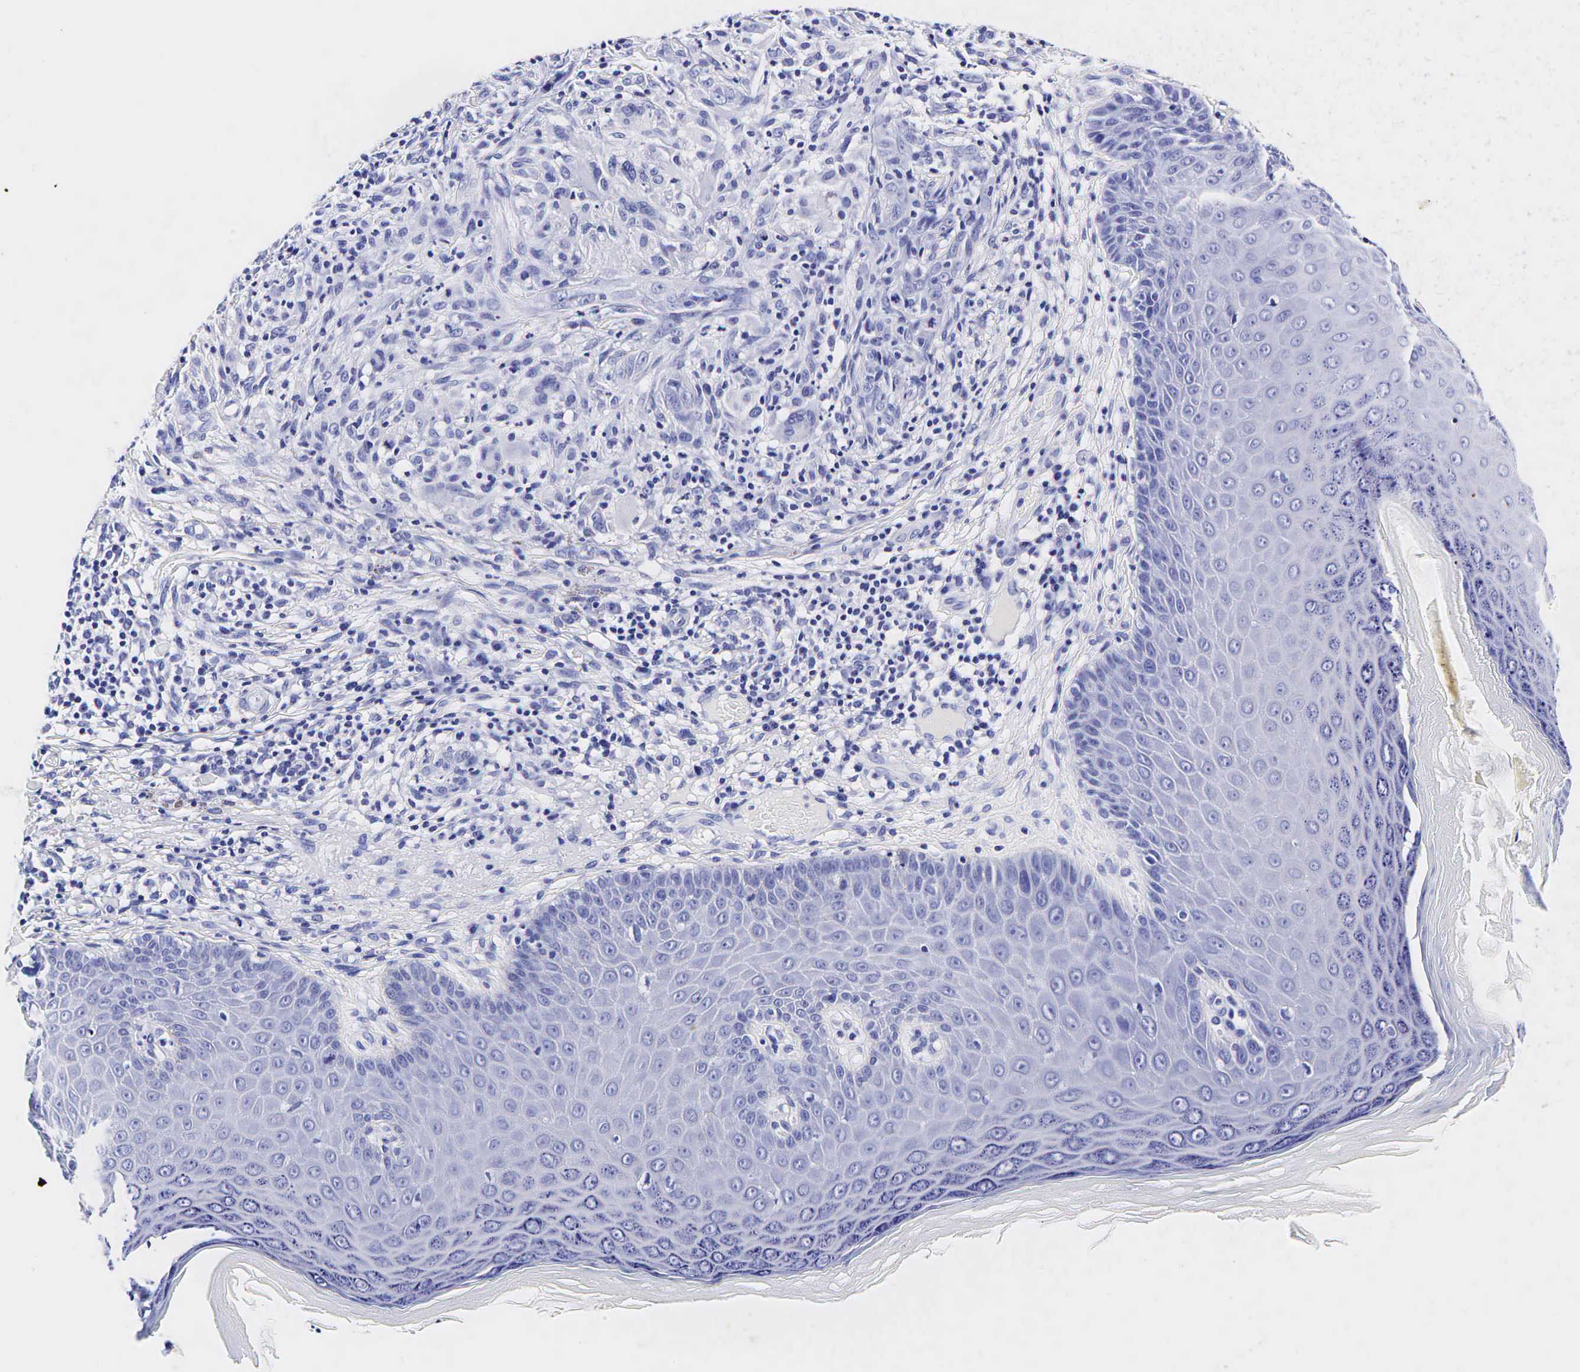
{"staining": {"intensity": "negative", "quantity": "none", "location": "none"}, "tissue": "skin cancer", "cell_type": "Tumor cells", "image_type": "cancer", "snomed": [{"axis": "morphology", "description": "Normal tissue, NOS"}, {"axis": "morphology", "description": "Basal cell carcinoma"}, {"axis": "topography", "description": "Skin"}], "caption": "Skin basal cell carcinoma was stained to show a protein in brown. There is no significant staining in tumor cells.", "gene": "GCG", "patient": {"sex": "male", "age": 74}}